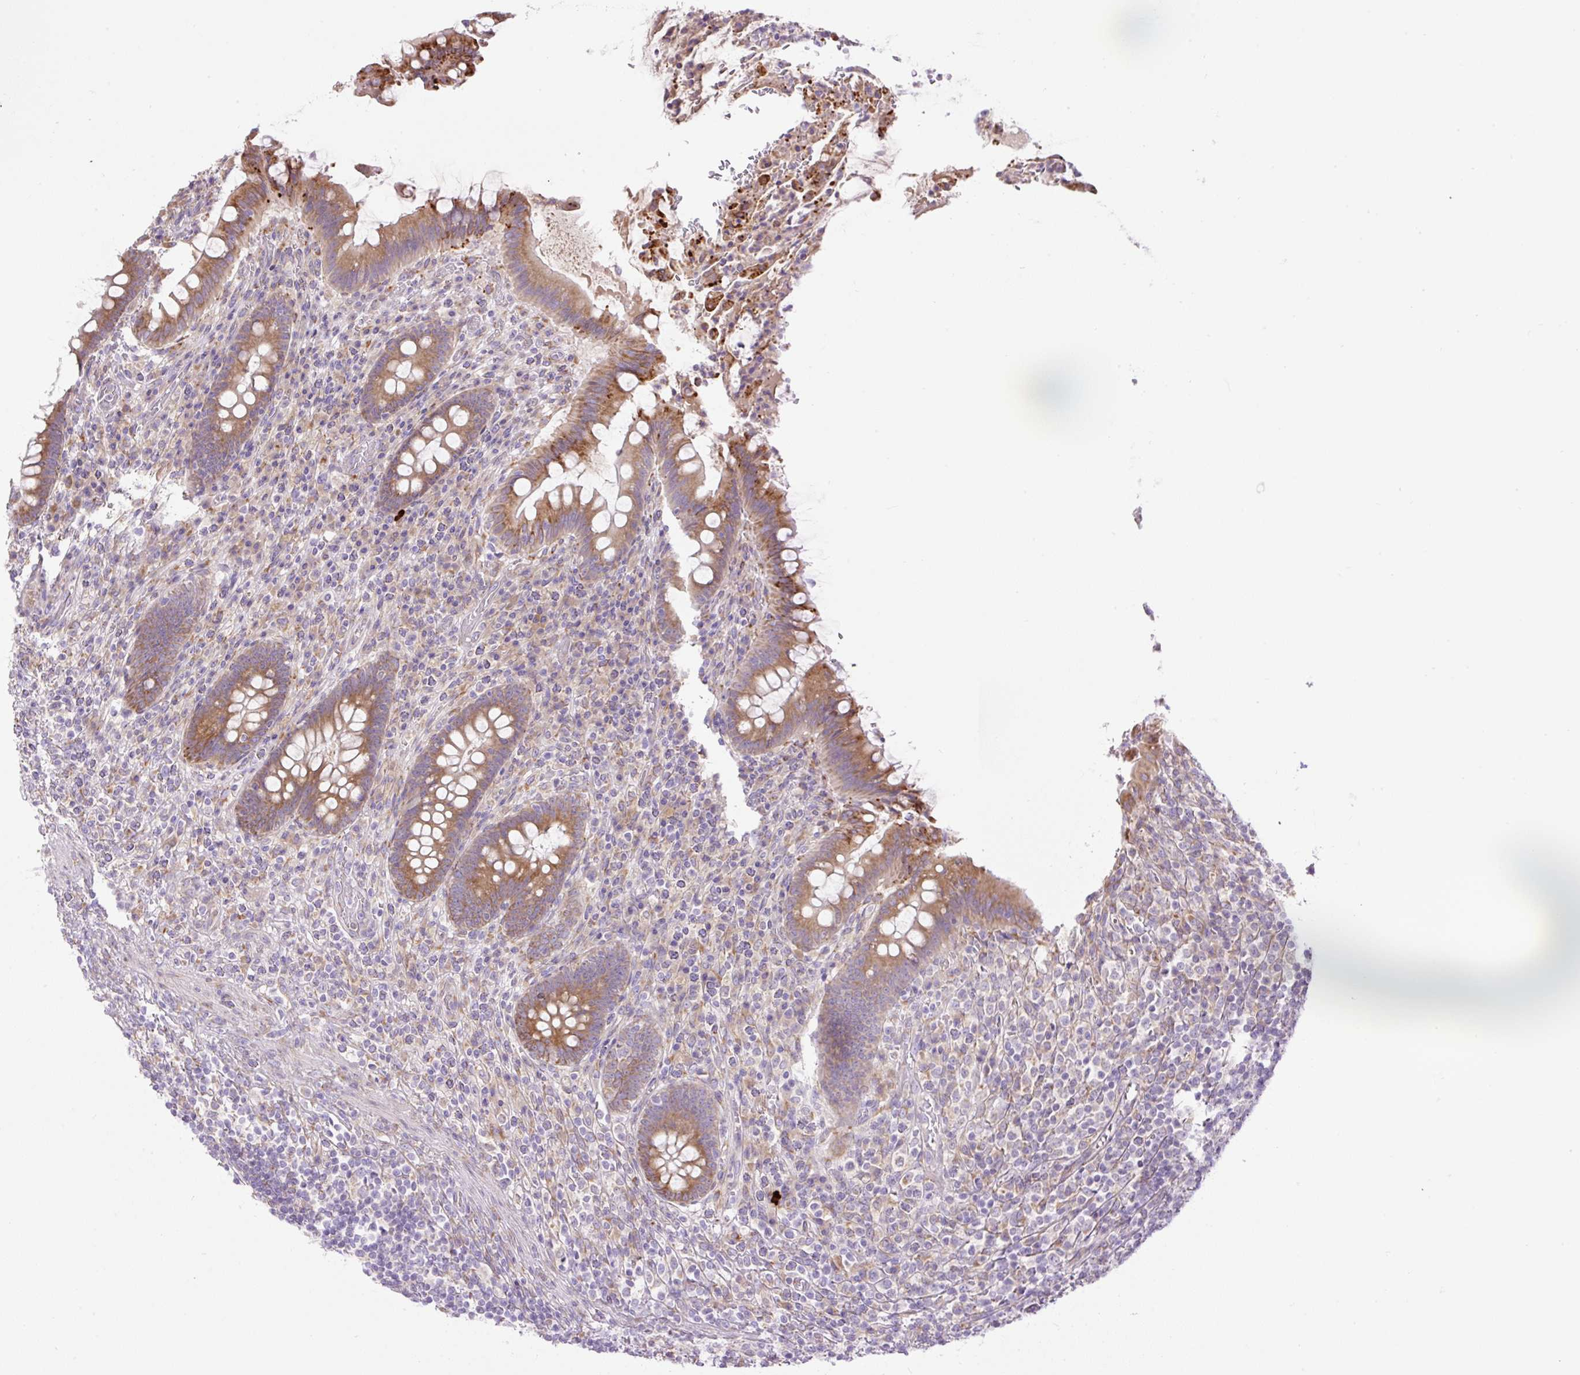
{"staining": {"intensity": "moderate", "quantity": ">75%", "location": "cytoplasmic/membranous"}, "tissue": "appendix", "cell_type": "Glandular cells", "image_type": "normal", "snomed": [{"axis": "morphology", "description": "Normal tissue, NOS"}, {"axis": "topography", "description": "Appendix"}], "caption": "Normal appendix reveals moderate cytoplasmic/membranous staining in about >75% of glandular cells.", "gene": "POFUT1", "patient": {"sex": "female", "age": 43}}